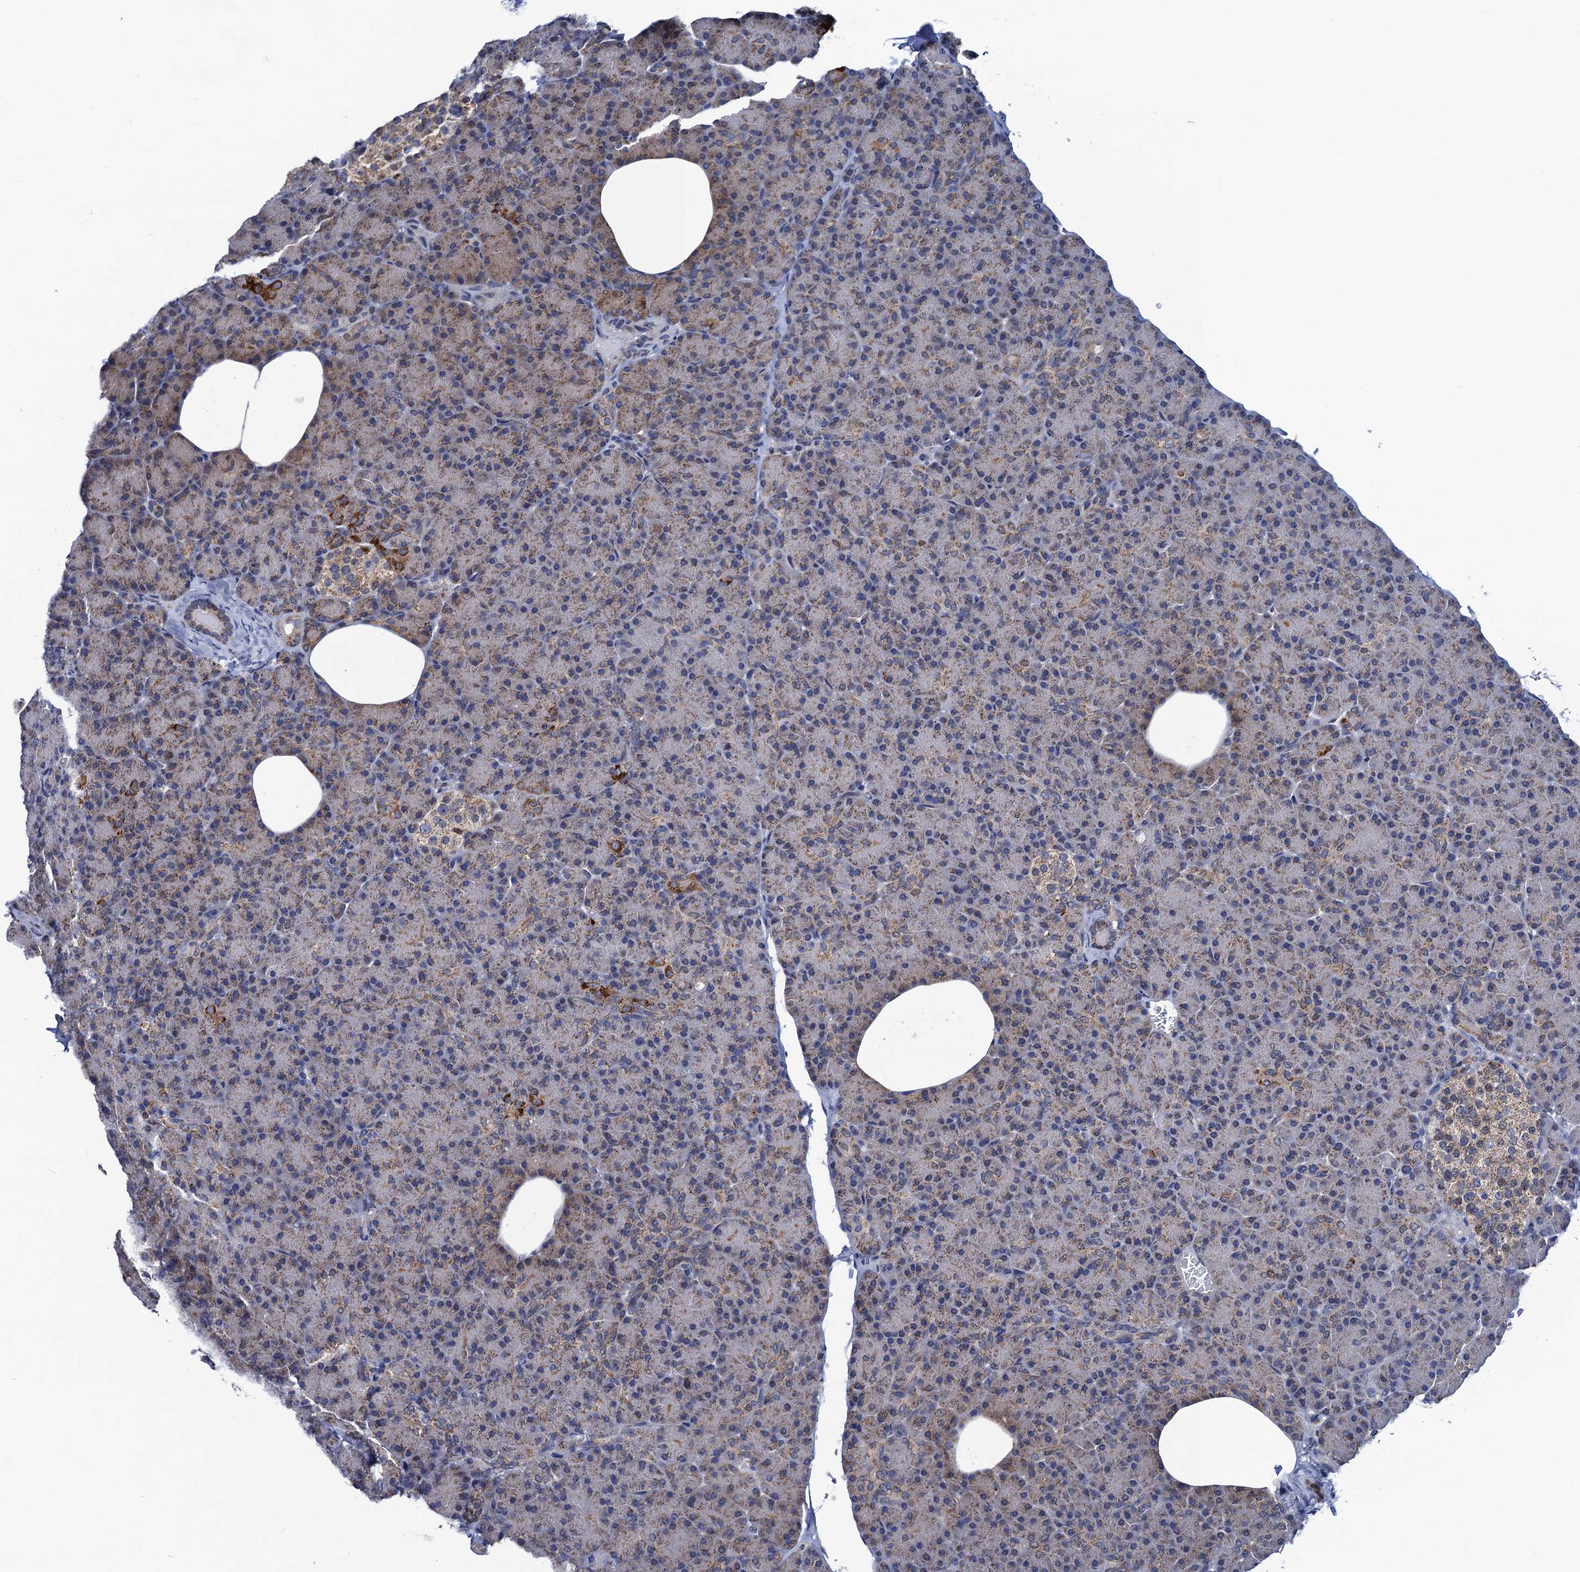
{"staining": {"intensity": "weak", "quantity": ">75%", "location": "cytoplasmic/membranous"}, "tissue": "pancreas", "cell_type": "Exocrine glandular cells", "image_type": "normal", "snomed": [{"axis": "morphology", "description": "Normal tissue, NOS"}, {"axis": "topography", "description": "Pancreas"}], "caption": "This histopathology image shows immunohistochemistry (IHC) staining of unremarkable human pancreas, with low weak cytoplasmic/membranous expression in about >75% of exocrine glandular cells.", "gene": "PTCD3", "patient": {"sex": "female", "age": 43}}